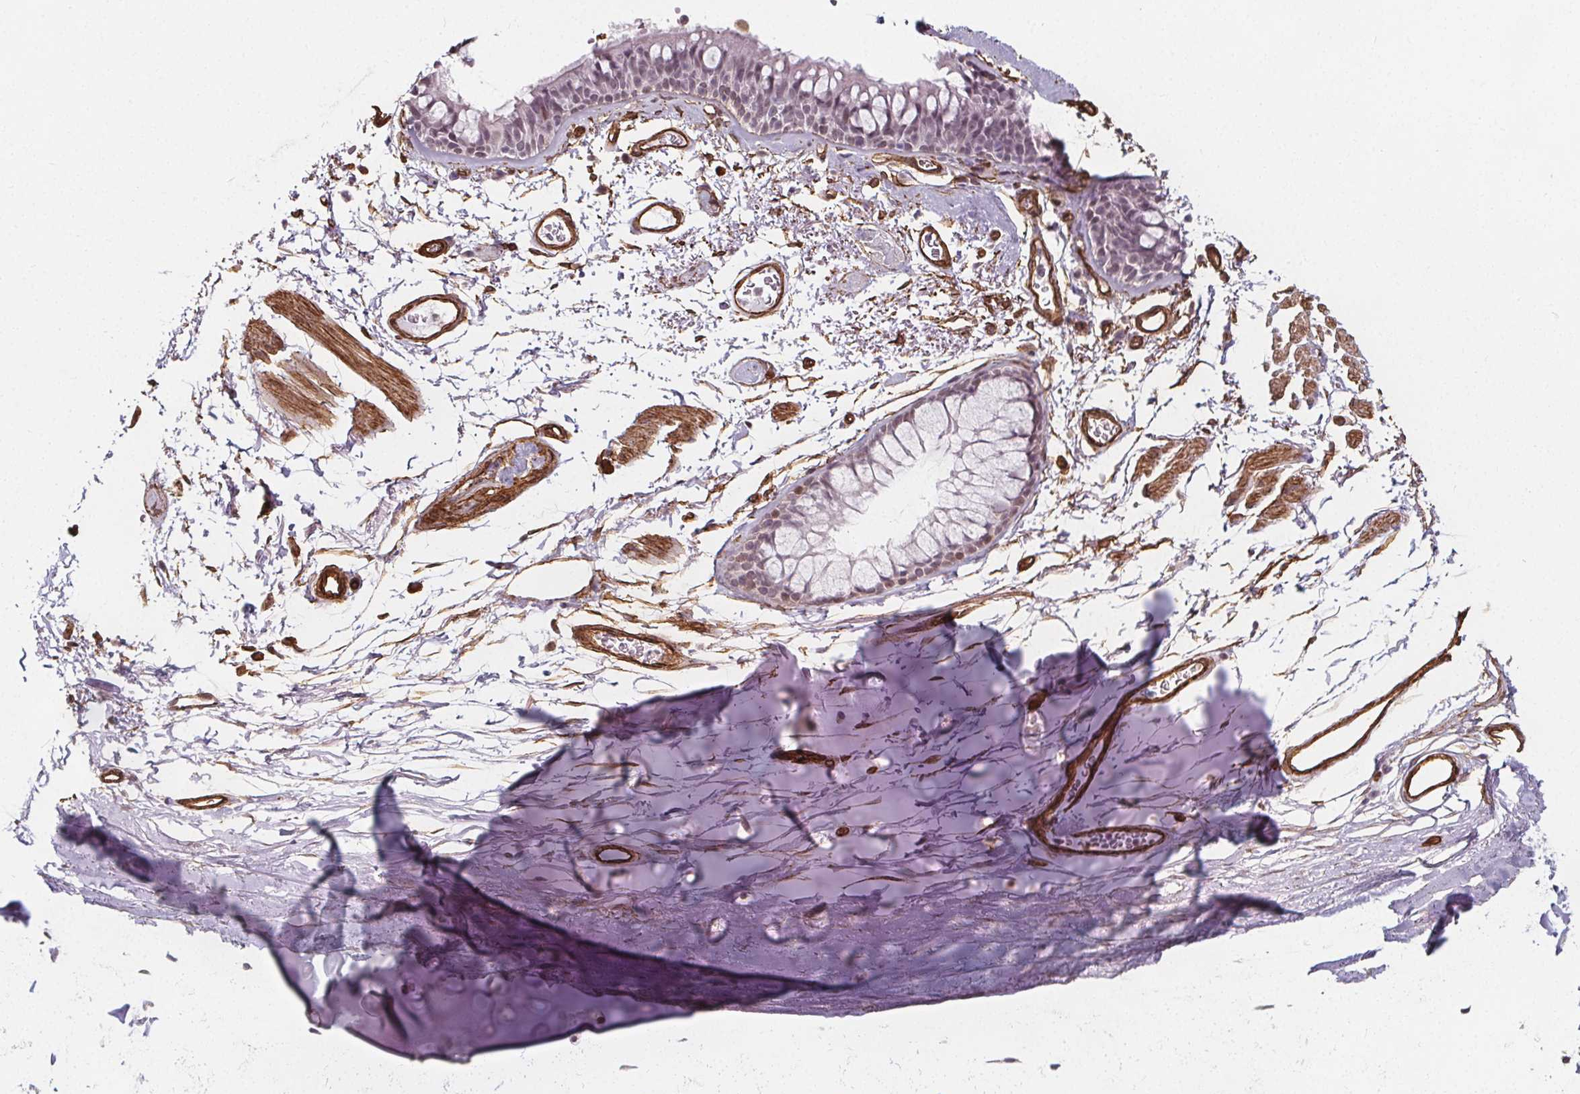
{"staining": {"intensity": "negative", "quantity": "none", "location": "none"}, "tissue": "soft tissue", "cell_type": "Chondrocytes", "image_type": "normal", "snomed": [{"axis": "morphology", "description": "Normal tissue, NOS"}, {"axis": "topography", "description": "Cartilage tissue"}, {"axis": "topography", "description": "Bronchus"}], "caption": "Immunohistochemical staining of benign human soft tissue demonstrates no significant positivity in chondrocytes. The staining was performed using DAB (3,3'-diaminobenzidine) to visualize the protein expression in brown, while the nuclei were stained in blue with hematoxylin (Magnification: 20x).", "gene": "HAS1", "patient": {"sex": "female", "age": 79}}